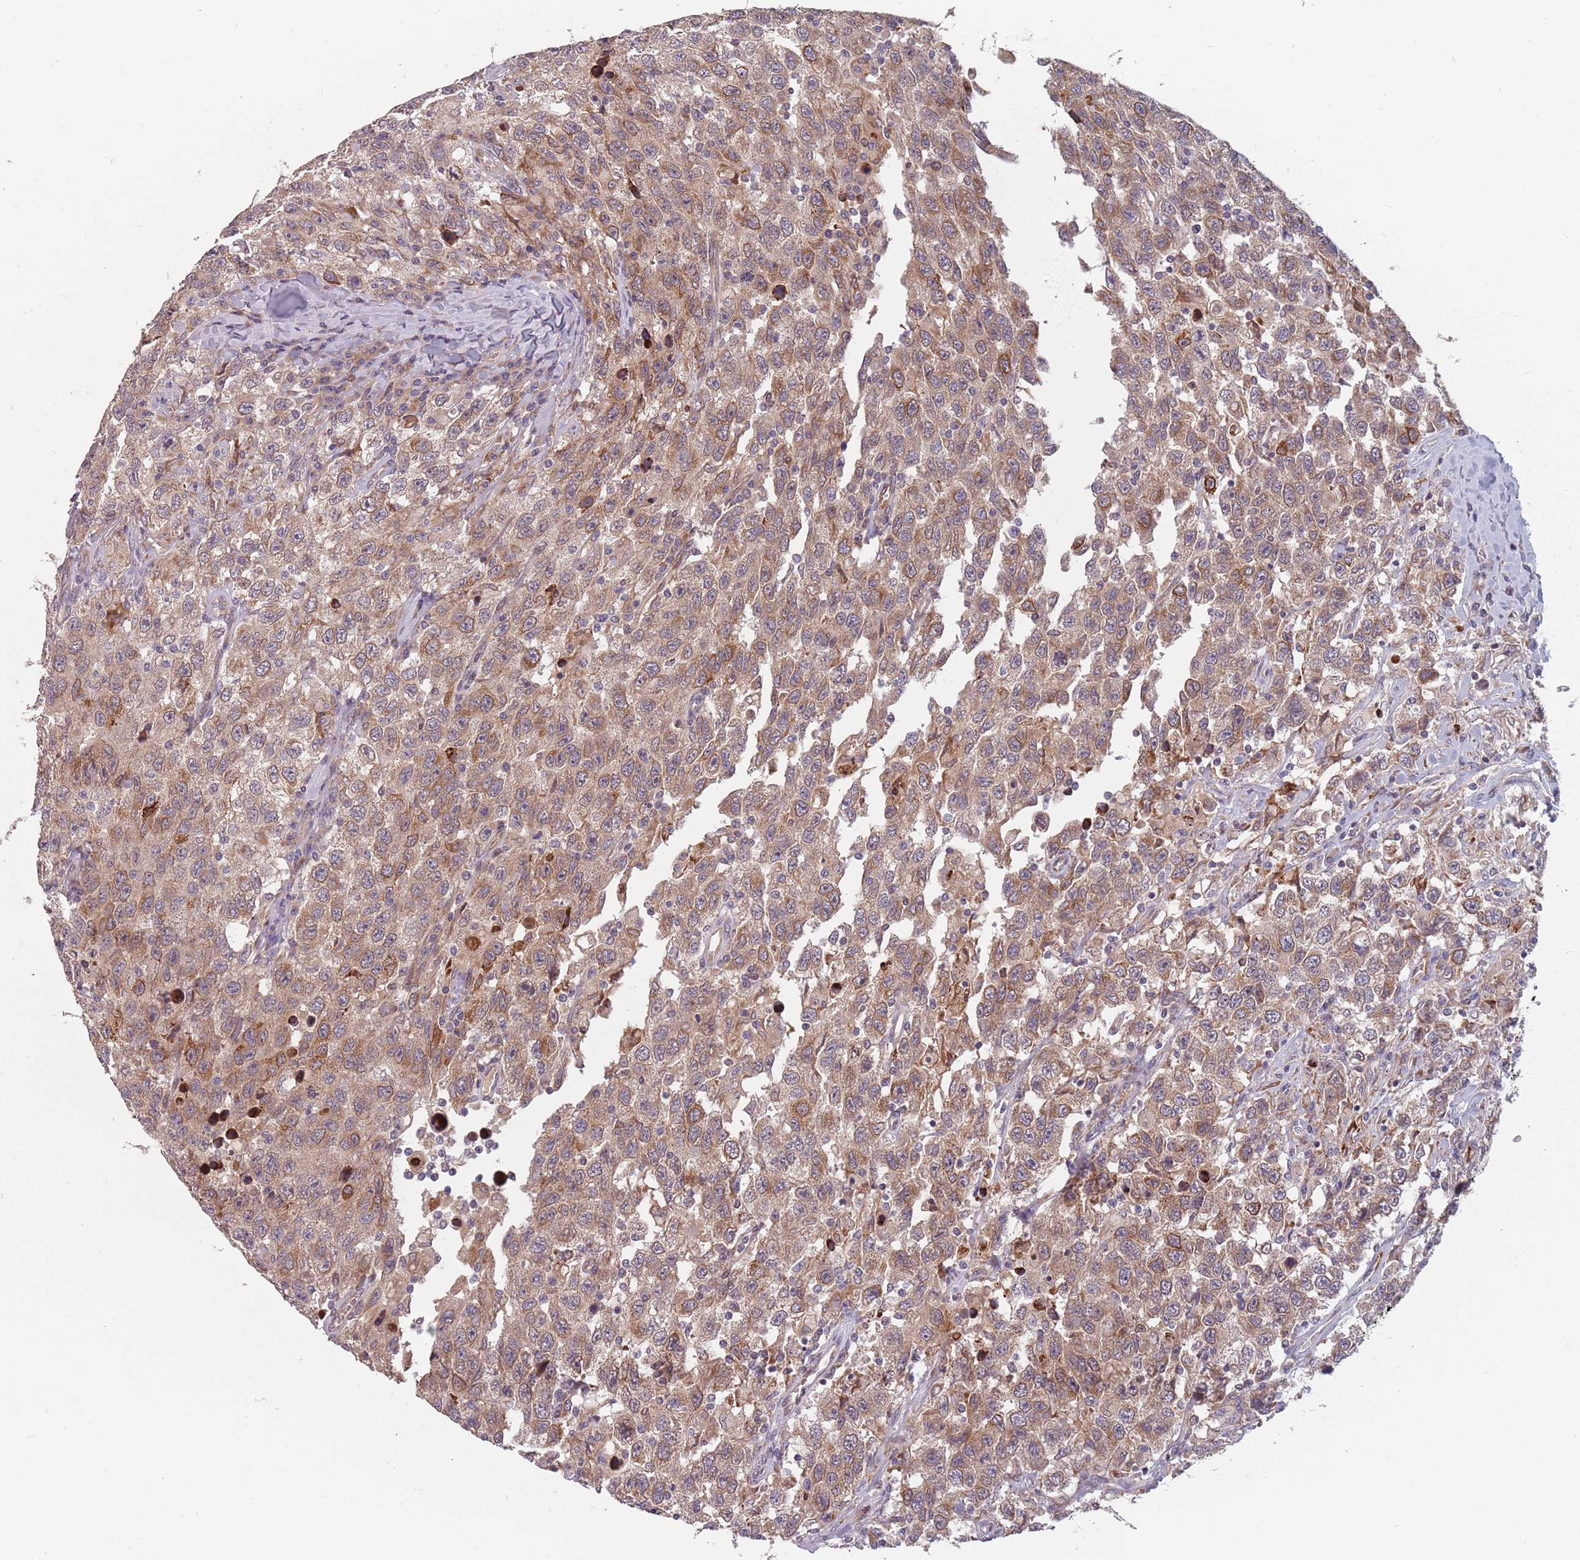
{"staining": {"intensity": "moderate", "quantity": ">75%", "location": "cytoplasmic/membranous"}, "tissue": "testis cancer", "cell_type": "Tumor cells", "image_type": "cancer", "snomed": [{"axis": "morphology", "description": "Seminoma, NOS"}, {"axis": "topography", "description": "Testis"}], "caption": "Tumor cells reveal medium levels of moderate cytoplasmic/membranous expression in about >75% of cells in testis cancer (seminoma). (DAB IHC with brightfield microscopy, high magnification).", "gene": "ADAL", "patient": {"sex": "male", "age": 65}}